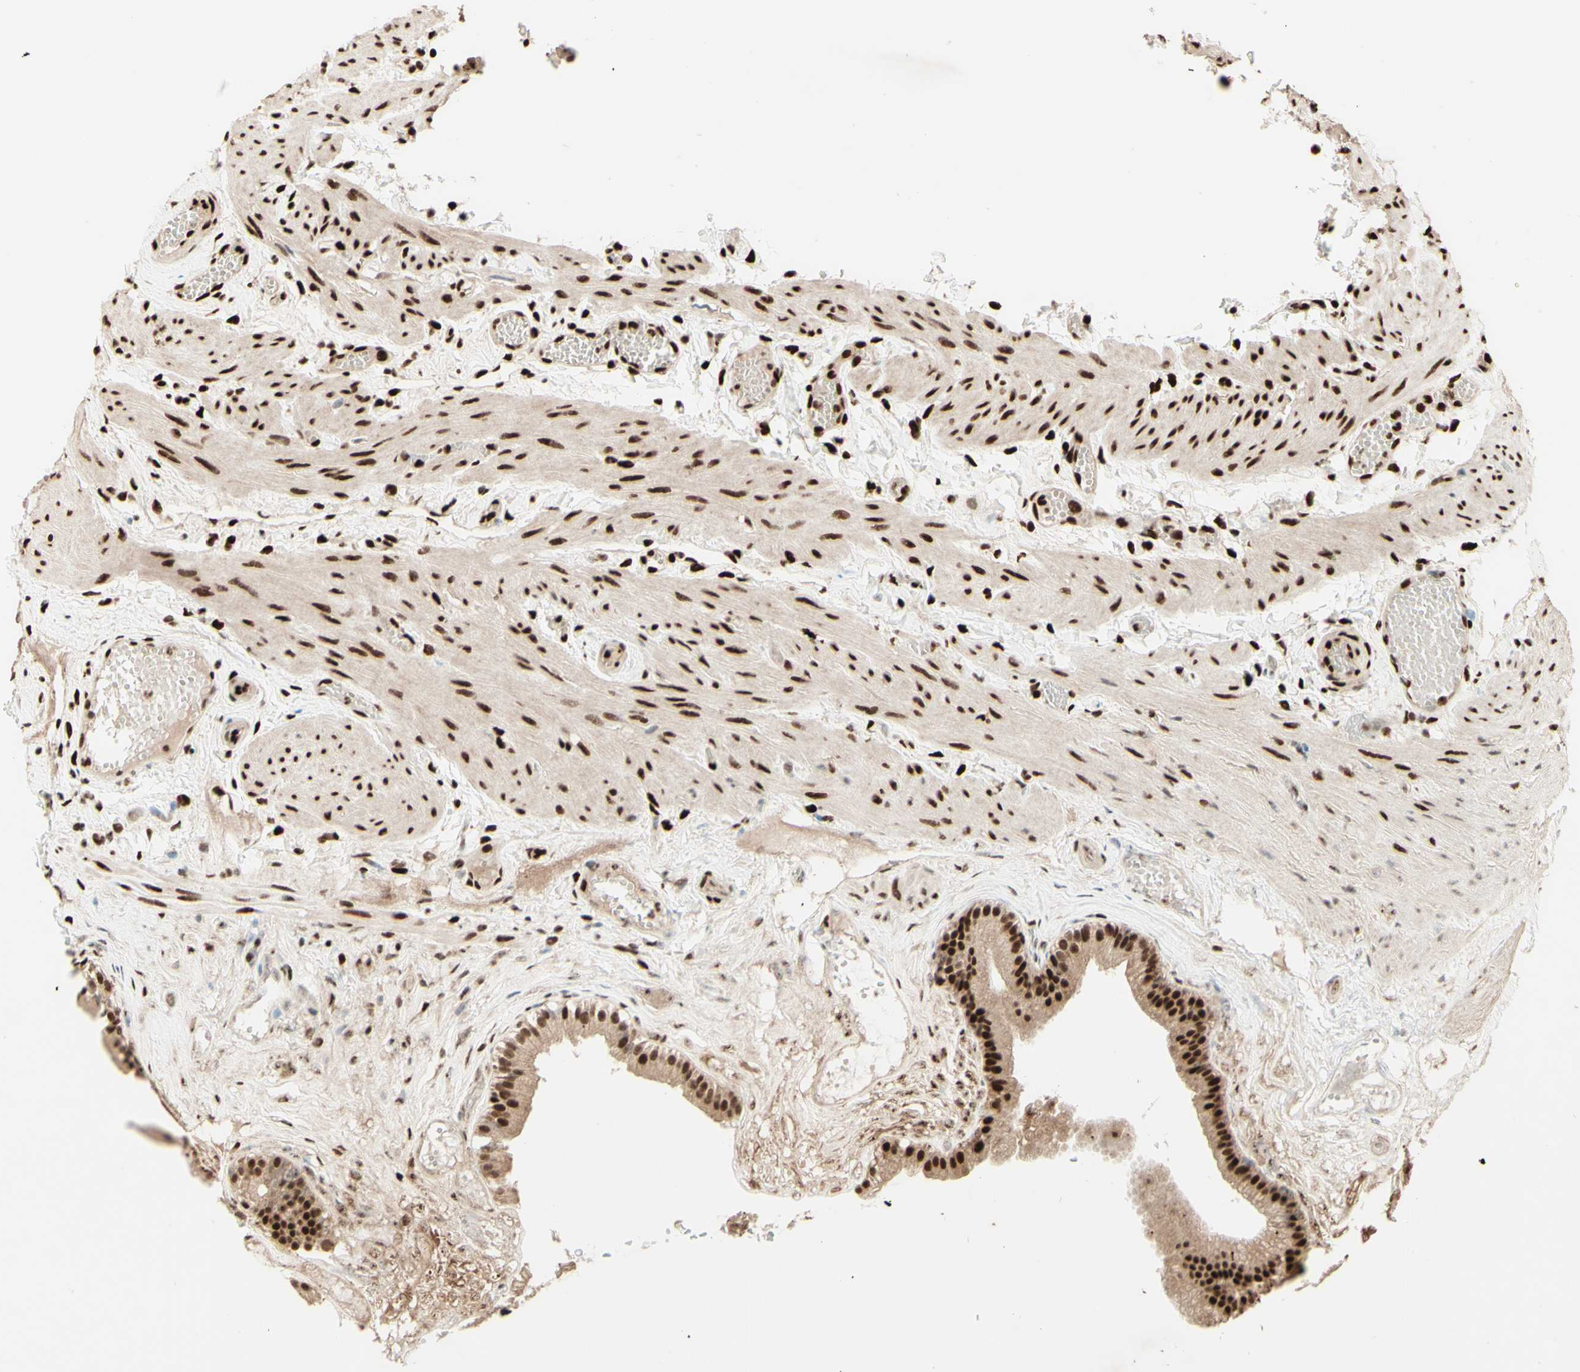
{"staining": {"intensity": "strong", "quantity": ">75%", "location": "cytoplasmic/membranous,nuclear"}, "tissue": "gallbladder", "cell_type": "Glandular cells", "image_type": "normal", "snomed": [{"axis": "morphology", "description": "Normal tissue, NOS"}, {"axis": "topography", "description": "Gallbladder"}], "caption": "Immunohistochemistry micrograph of benign human gallbladder stained for a protein (brown), which exhibits high levels of strong cytoplasmic/membranous,nuclear expression in about >75% of glandular cells.", "gene": "NR3C1", "patient": {"sex": "female", "age": 26}}